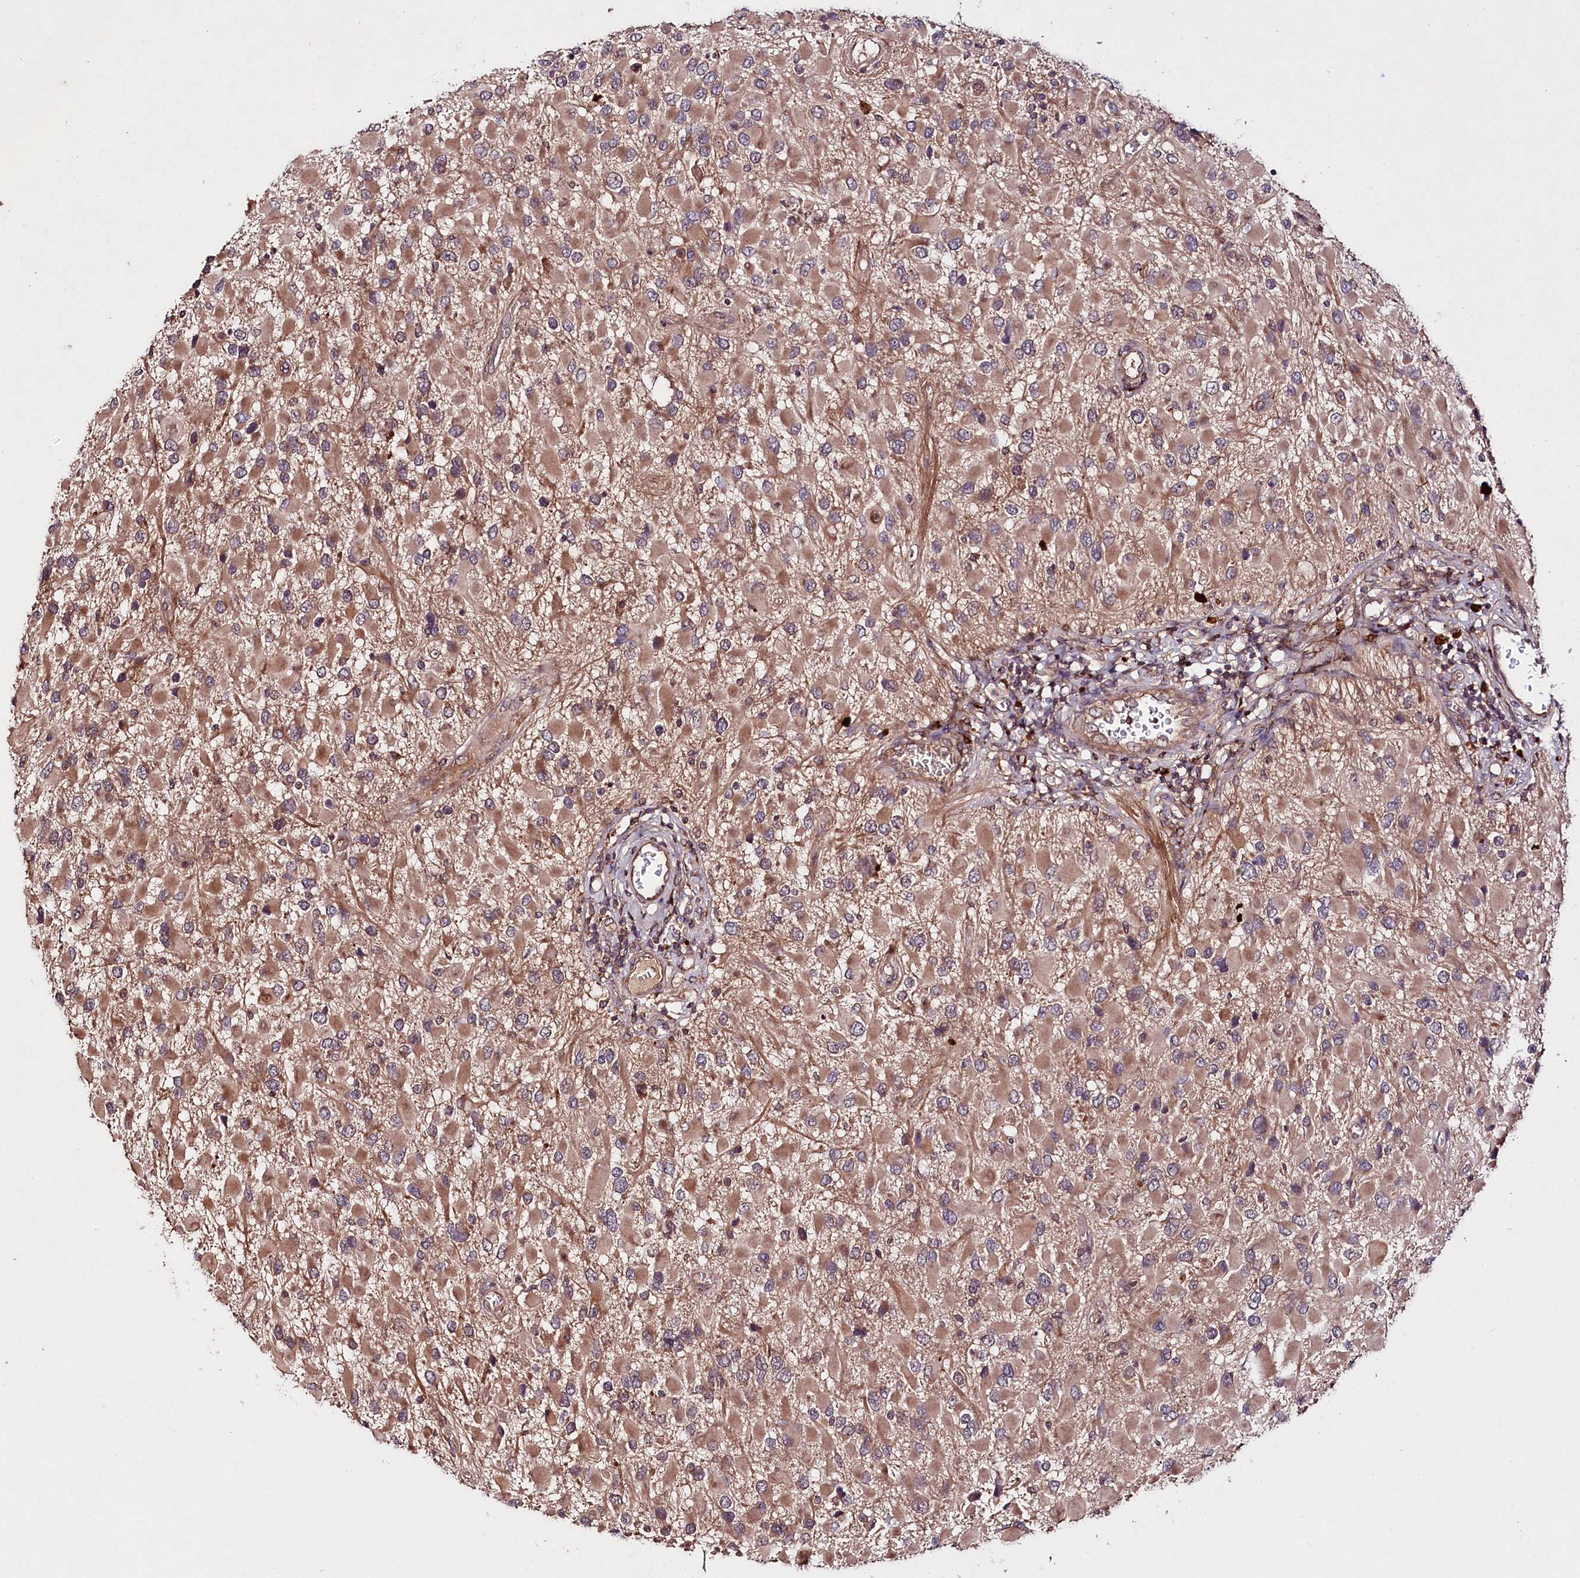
{"staining": {"intensity": "moderate", "quantity": ">75%", "location": "cytoplasmic/membranous"}, "tissue": "glioma", "cell_type": "Tumor cells", "image_type": "cancer", "snomed": [{"axis": "morphology", "description": "Glioma, malignant, High grade"}, {"axis": "topography", "description": "Brain"}], "caption": "This is an image of IHC staining of glioma, which shows moderate staining in the cytoplasmic/membranous of tumor cells.", "gene": "TNPO3", "patient": {"sex": "male", "age": 53}}